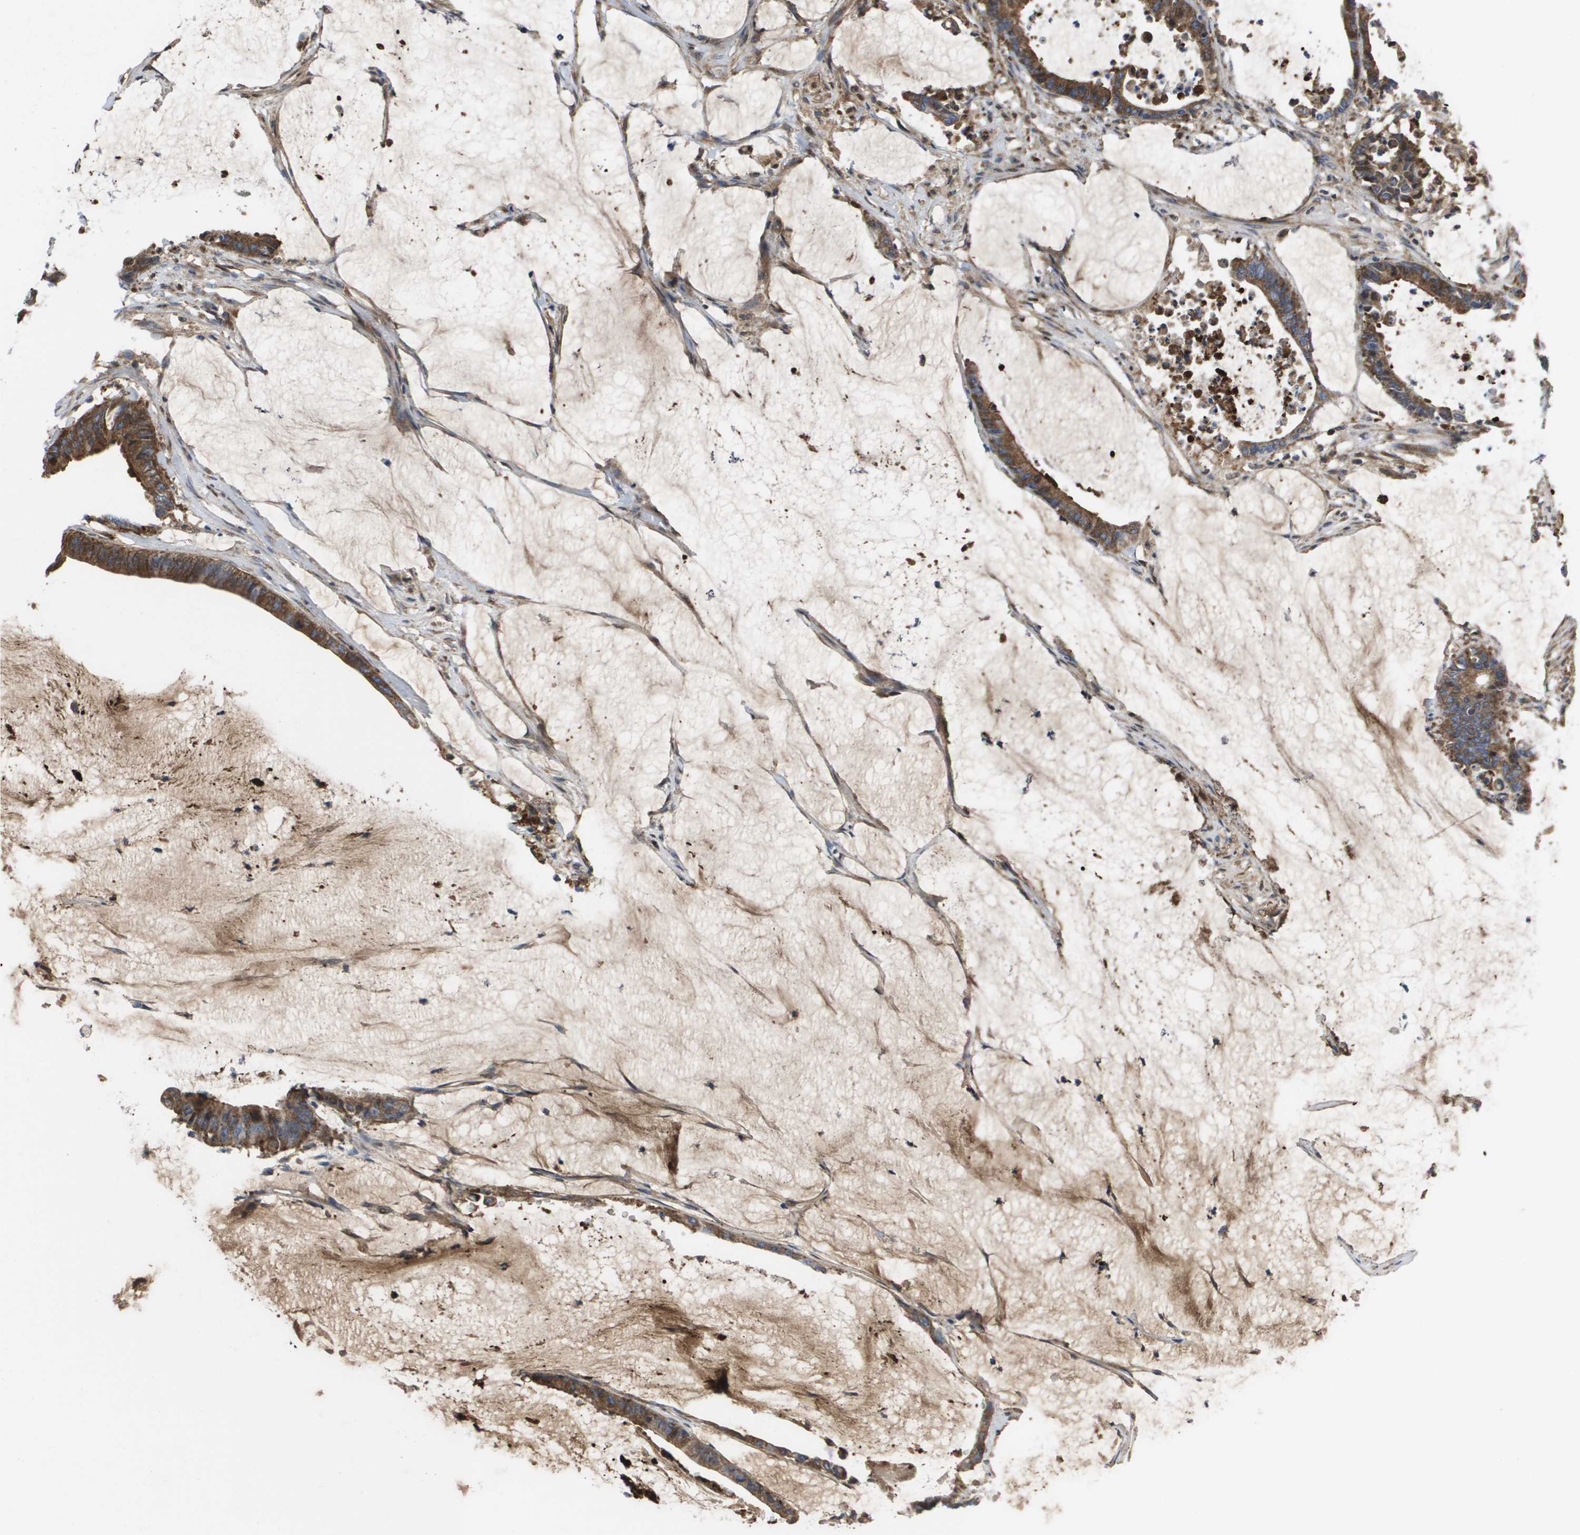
{"staining": {"intensity": "moderate", "quantity": ">75%", "location": "cytoplasmic/membranous"}, "tissue": "colorectal cancer", "cell_type": "Tumor cells", "image_type": "cancer", "snomed": [{"axis": "morphology", "description": "Adenocarcinoma, NOS"}, {"axis": "topography", "description": "Rectum"}], "caption": "Immunohistochemistry (IHC) staining of colorectal adenocarcinoma, which exhibits medium levels of moderate cytoplasmic/membranous expression in about >75% of tumor cells indicating moderate cytoplasmic/membranous protein positivity. The staining was performed using DAB (3,3'-diaminobenzidine) (brown) for protein detection and nuclei were counterstained in hematoxylin (blue).", "gene": "SERPINC1", "patient": {"sex": "female", "age": 66}}